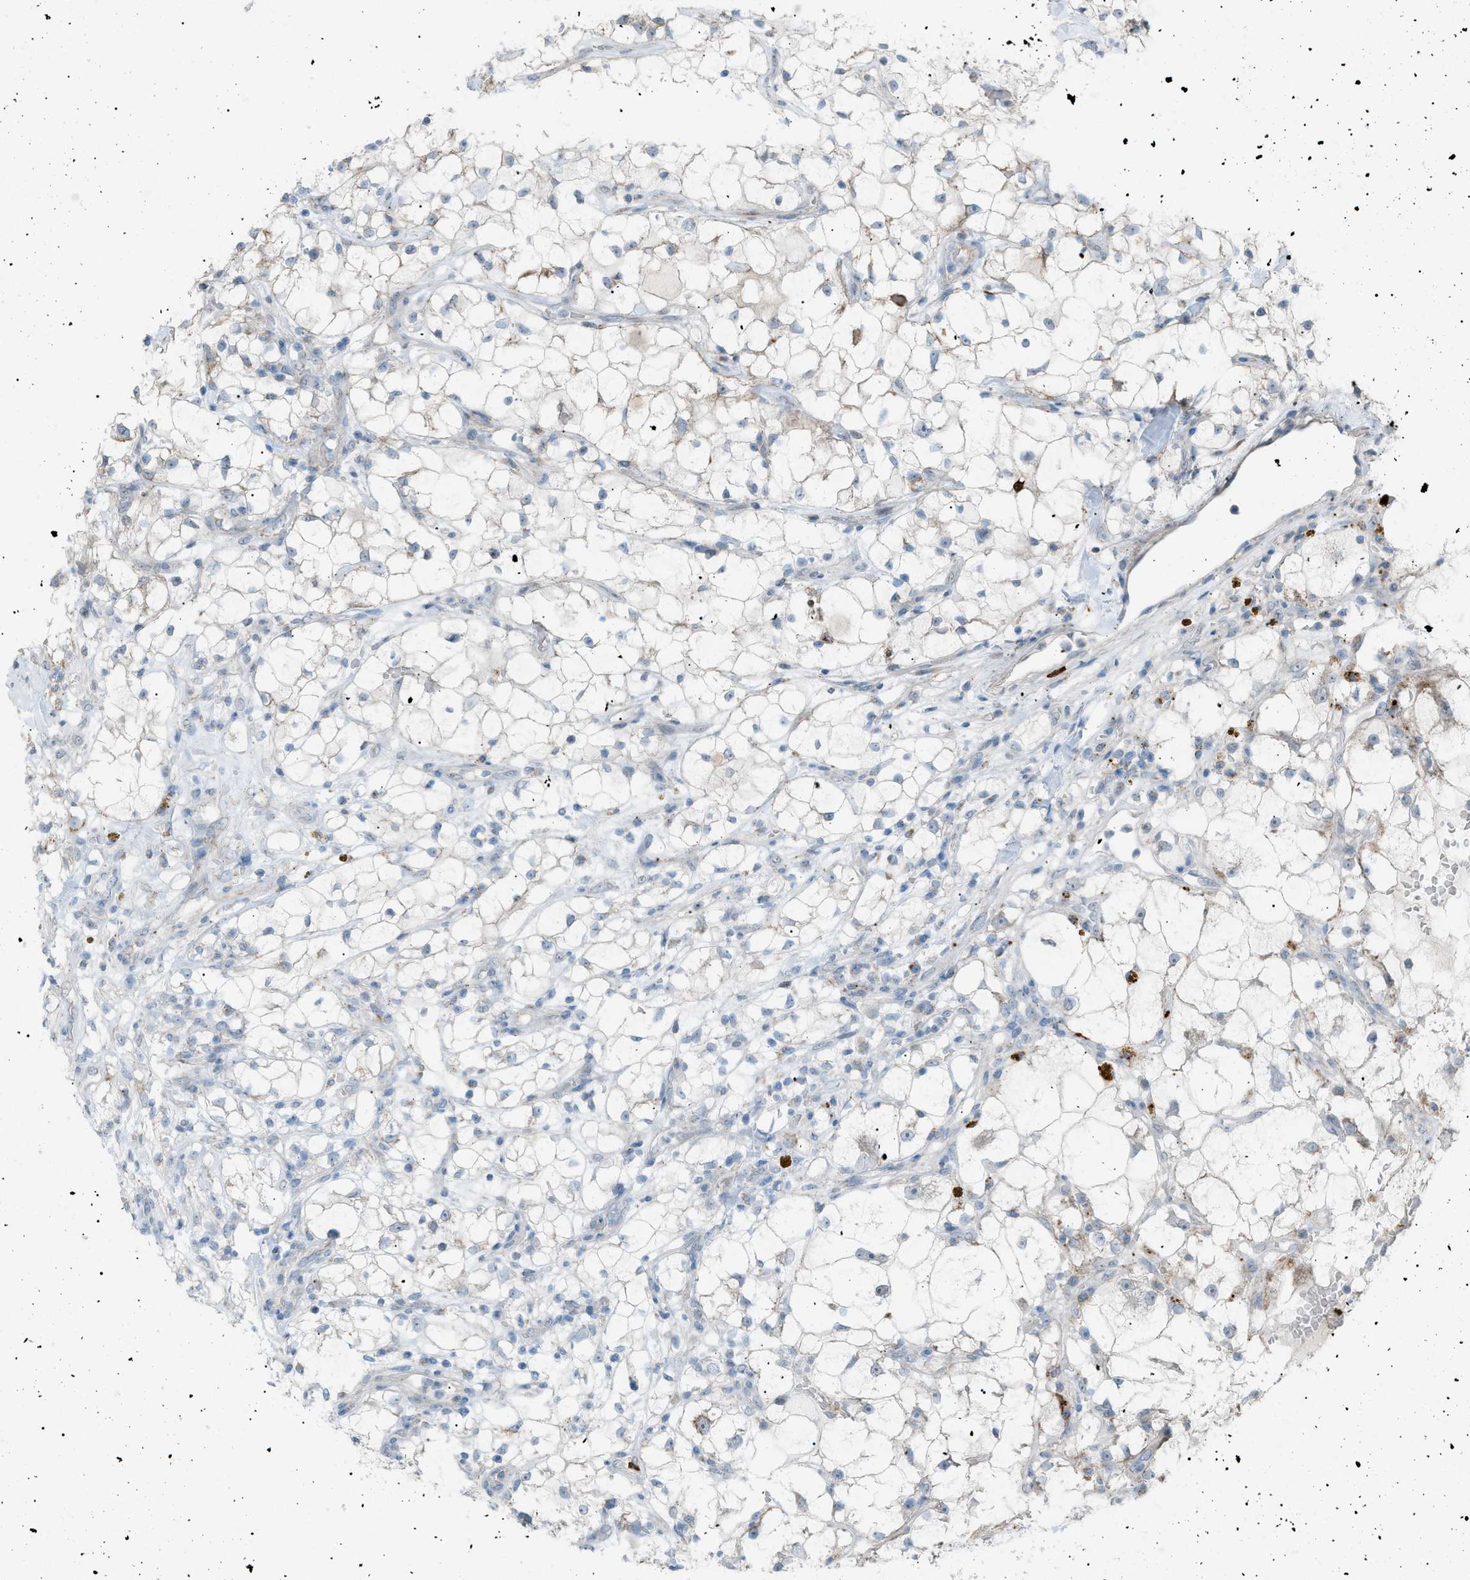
{"staining": {"intensity": "negative", "quantity": "none", "location": "none"}, "tissue": "renal cancer", "cell_type": "Tumor cells", "image_type": "cancer", "snomed": [{"axis": "morphology", "description": "Adenocarcinoma, NOS"}, {"axis": "topography", "description": "Kidney"}], "caption": "A micrograph of renal cancer stained for a protein demonstrates no brown staining in tumor cells.", "gene": "ZNF516", "patient": {"sex": "female", "age": 60}}